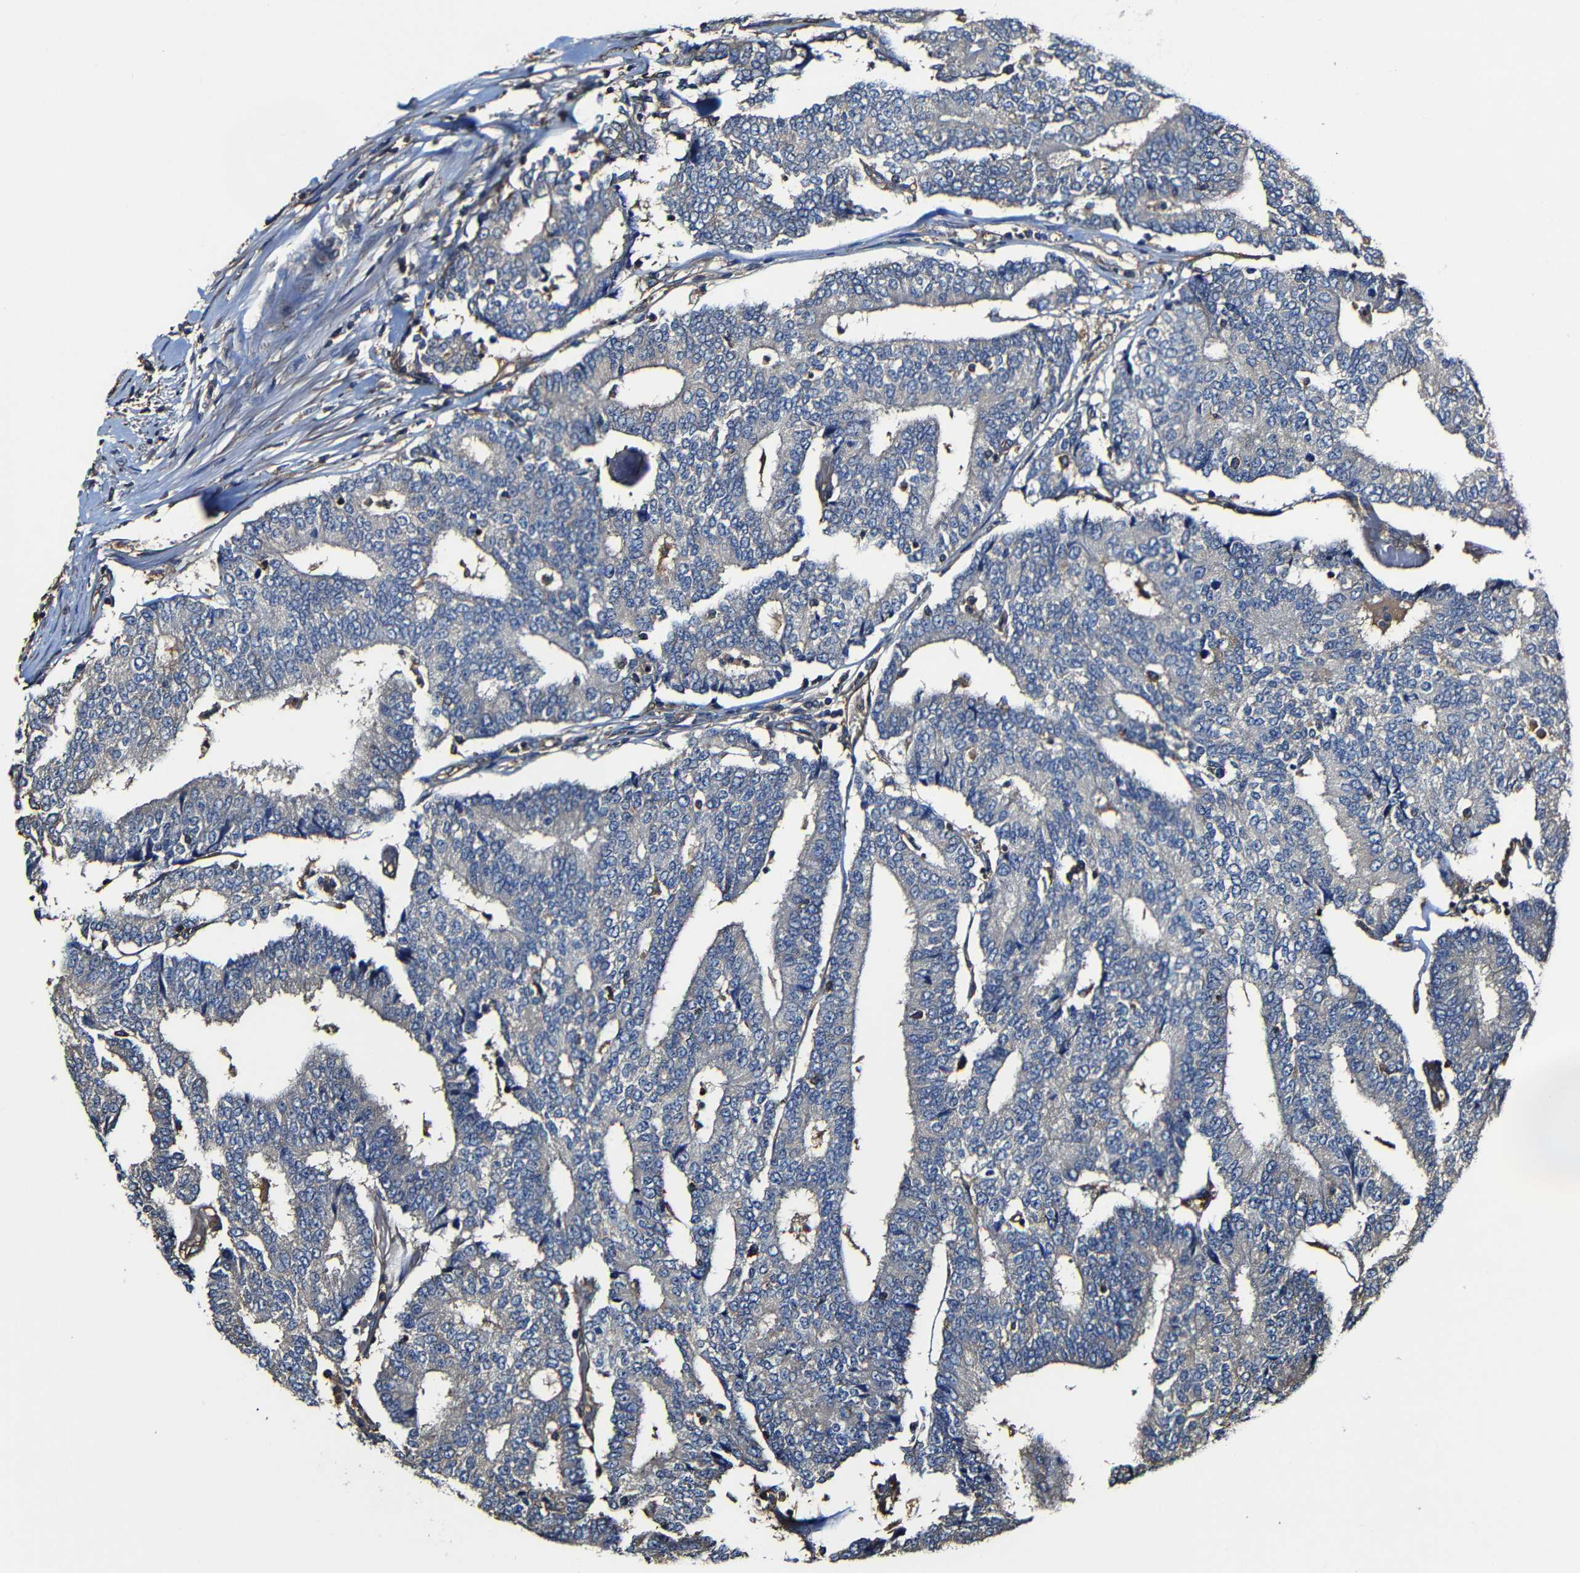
{"staining": {"intensity": "weak", "quantity": "25%-75%", "location": "cytoplasmic/membranous"}, "tissue": "prostate cancer", "cell_type": "Tumor cells", "image_type": "cancer", "snomed": [{"axis": "morphology", "description": "Normal tissue, NOS"}, {"axis": "morphology", "description": "Adenocarcinoma, High grade"}, {"axis": "topography", "description": "Prostate"}, {"axis": "topography", "description": "Seminal veicle"}], "caption": "Prostate cancer stained with a protein marker shows weak staining in tumor cells.", "gene": "MSN", "patient": {"sex": "male", "age": 55}}